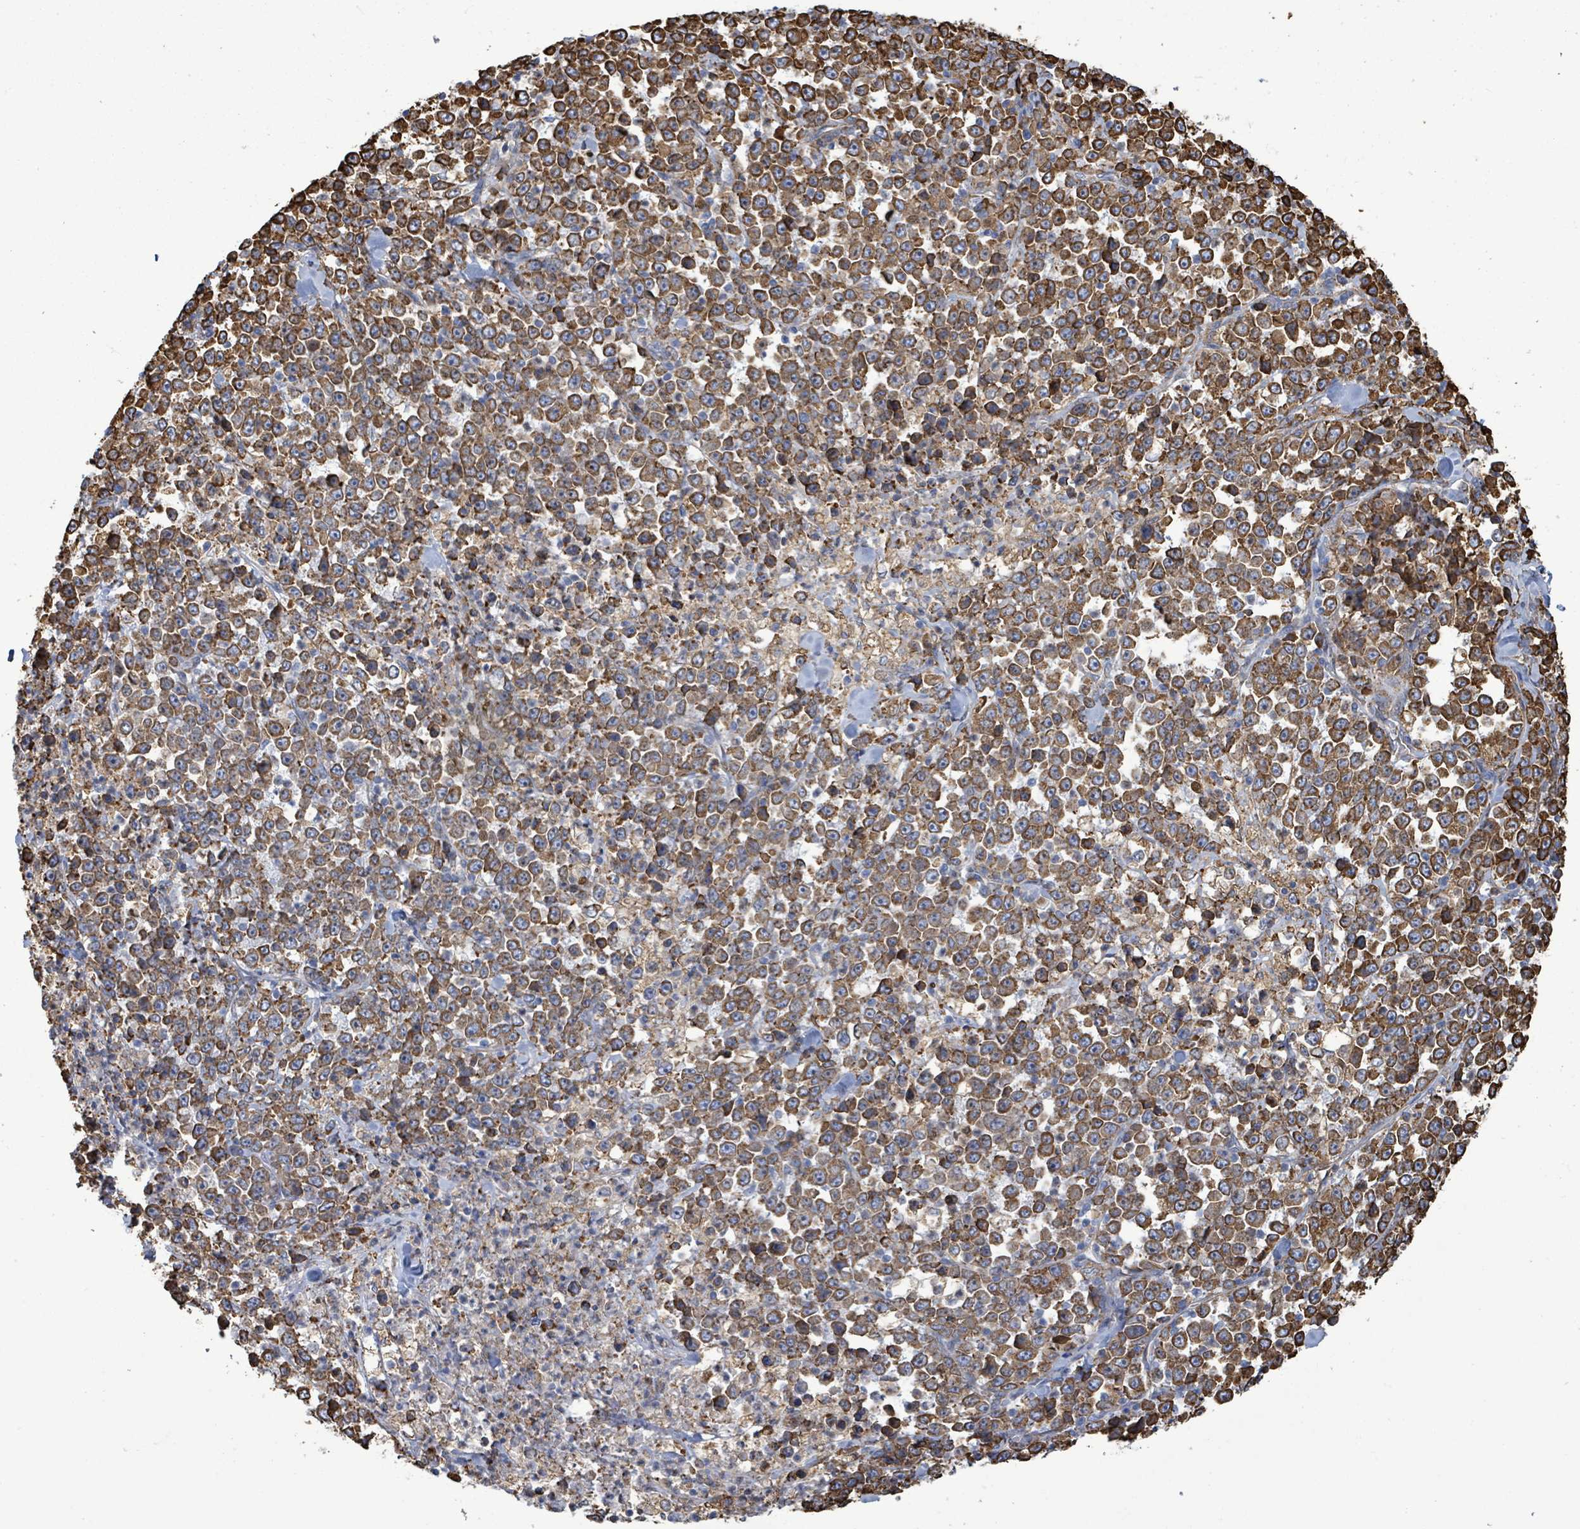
{"staining": {"intensity": "moderate", "quantity": ">75%", "location": "cytoplasmic/membranous"}, "tissue": "stomach cancer", "cell_type": "Tumor cells", "image_type": "cancer", "snomed": [{"axis": "morphology", "description": "Normal tissue, NOS"}, {"axis": "morphology", "description": "Adenocarcinoma, NOS"}, {"axis": "topography", "description": "Stomach, upper"}, {"axis": "topography", "description": "Stomach"}], "caption": "This histopathology image displays stomach adenocarcinoma stained with immunohistochemistry (IHC) to label a protein in brown. The cytoplasmic/membranous of tumor cells show moderate positivity for the protein. Nuclei are counter-stained blue.", "gene": "RFPL4A", "patient": {"sex": "male", "age": 59}}